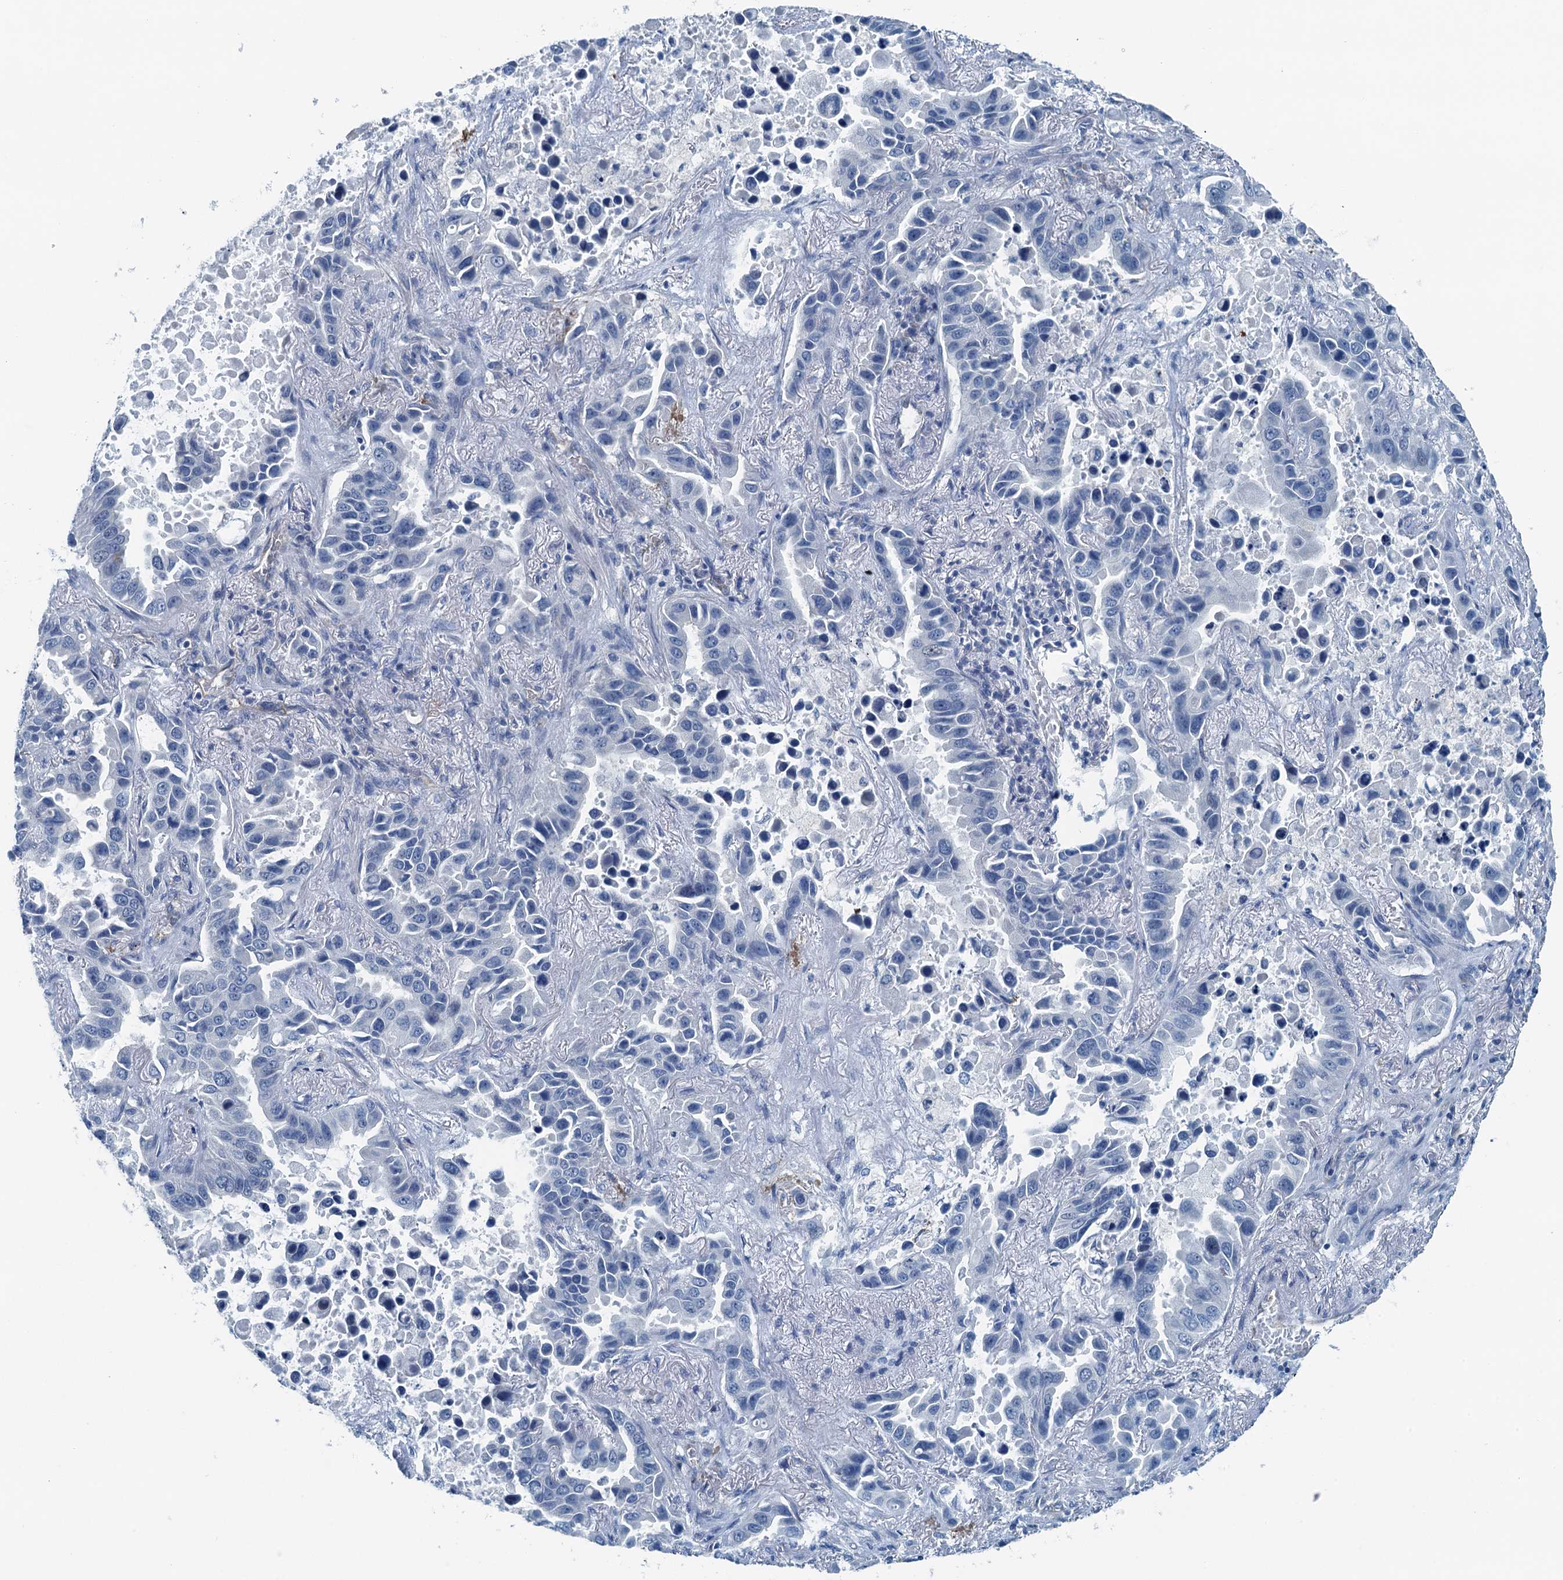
{"staining": {"intensity": "negative", "quantity": "none", "location": "none"}, "tissue": "lung cancer", "cell_type": "Tumor cells", "image_type": "cancer", "snomed": [{"axis": "morphology", "description": "Adenocarcinoma, NOS"}, {"axis": "topography", "description": "Lung"}], "caption": "Immunohistochemistry micrograph of adenocarcinoma (lung) stained for a protein (brown), which demonstrates no expression in tumor cells.", "gene": "GFOD2", "patient": {"sex": "male", "age": 64}}